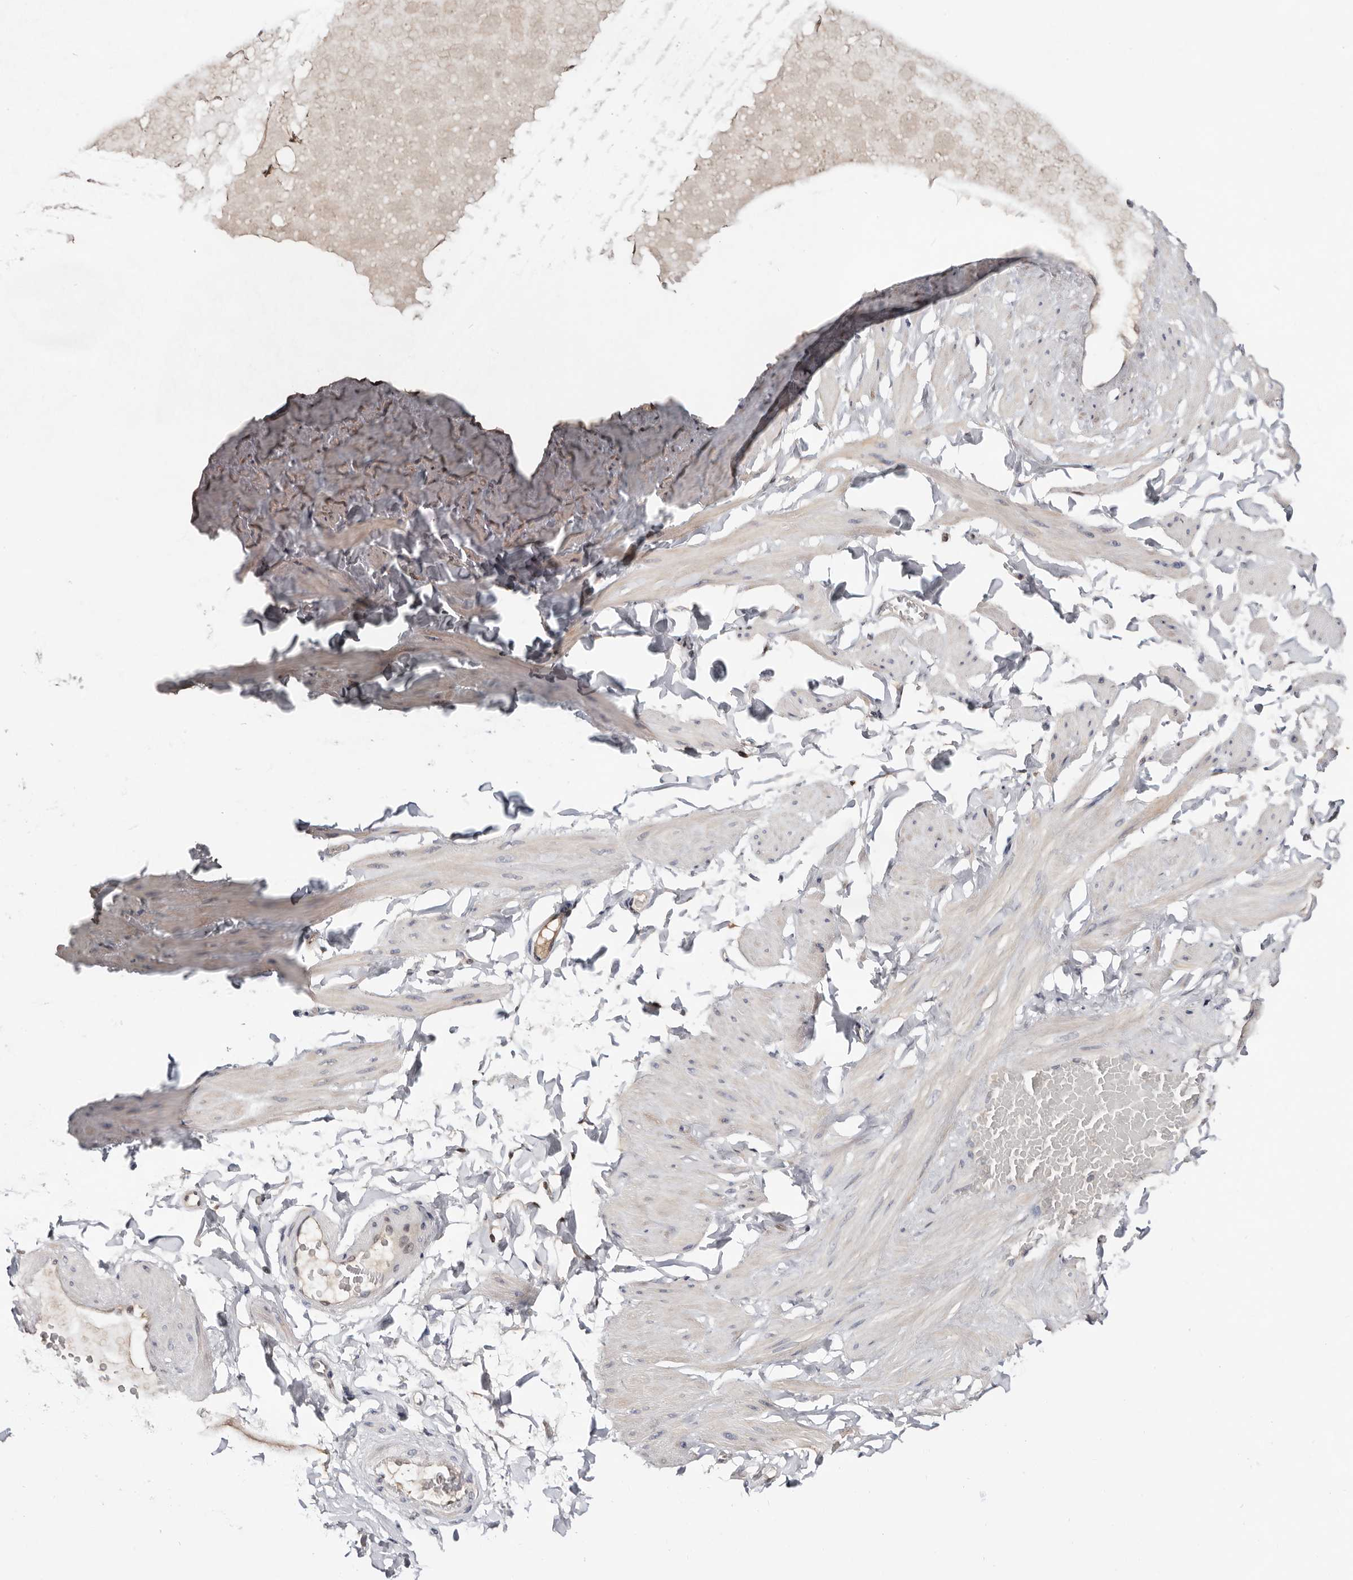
{"staining": {"intensity": "weak", "quantity": "25%-75%", "location": "cytoplasmic/membranous"}, "tissue": "adipose tissue", "cell_type": "Adipocytes", "image_type": "normal", "snomed": [{"axis": "morphology", "description": "Normal tissue, NOS"}, {"axis": "topography", "description": "Adipose tissue"}, {"axis": "topography", "description": "Vascular tissue"}, {"axis": "topography", "description": "Peripheral nerve tissue"}], "caption": "Immunohistochemical staining of normal human adipose tissue shows low levels of weak cytoplasmic/membranous expression in about 25%-75% of adipocytes.", "gene": "TP53I3", "patient": {"sex": "male", "age": 25}}